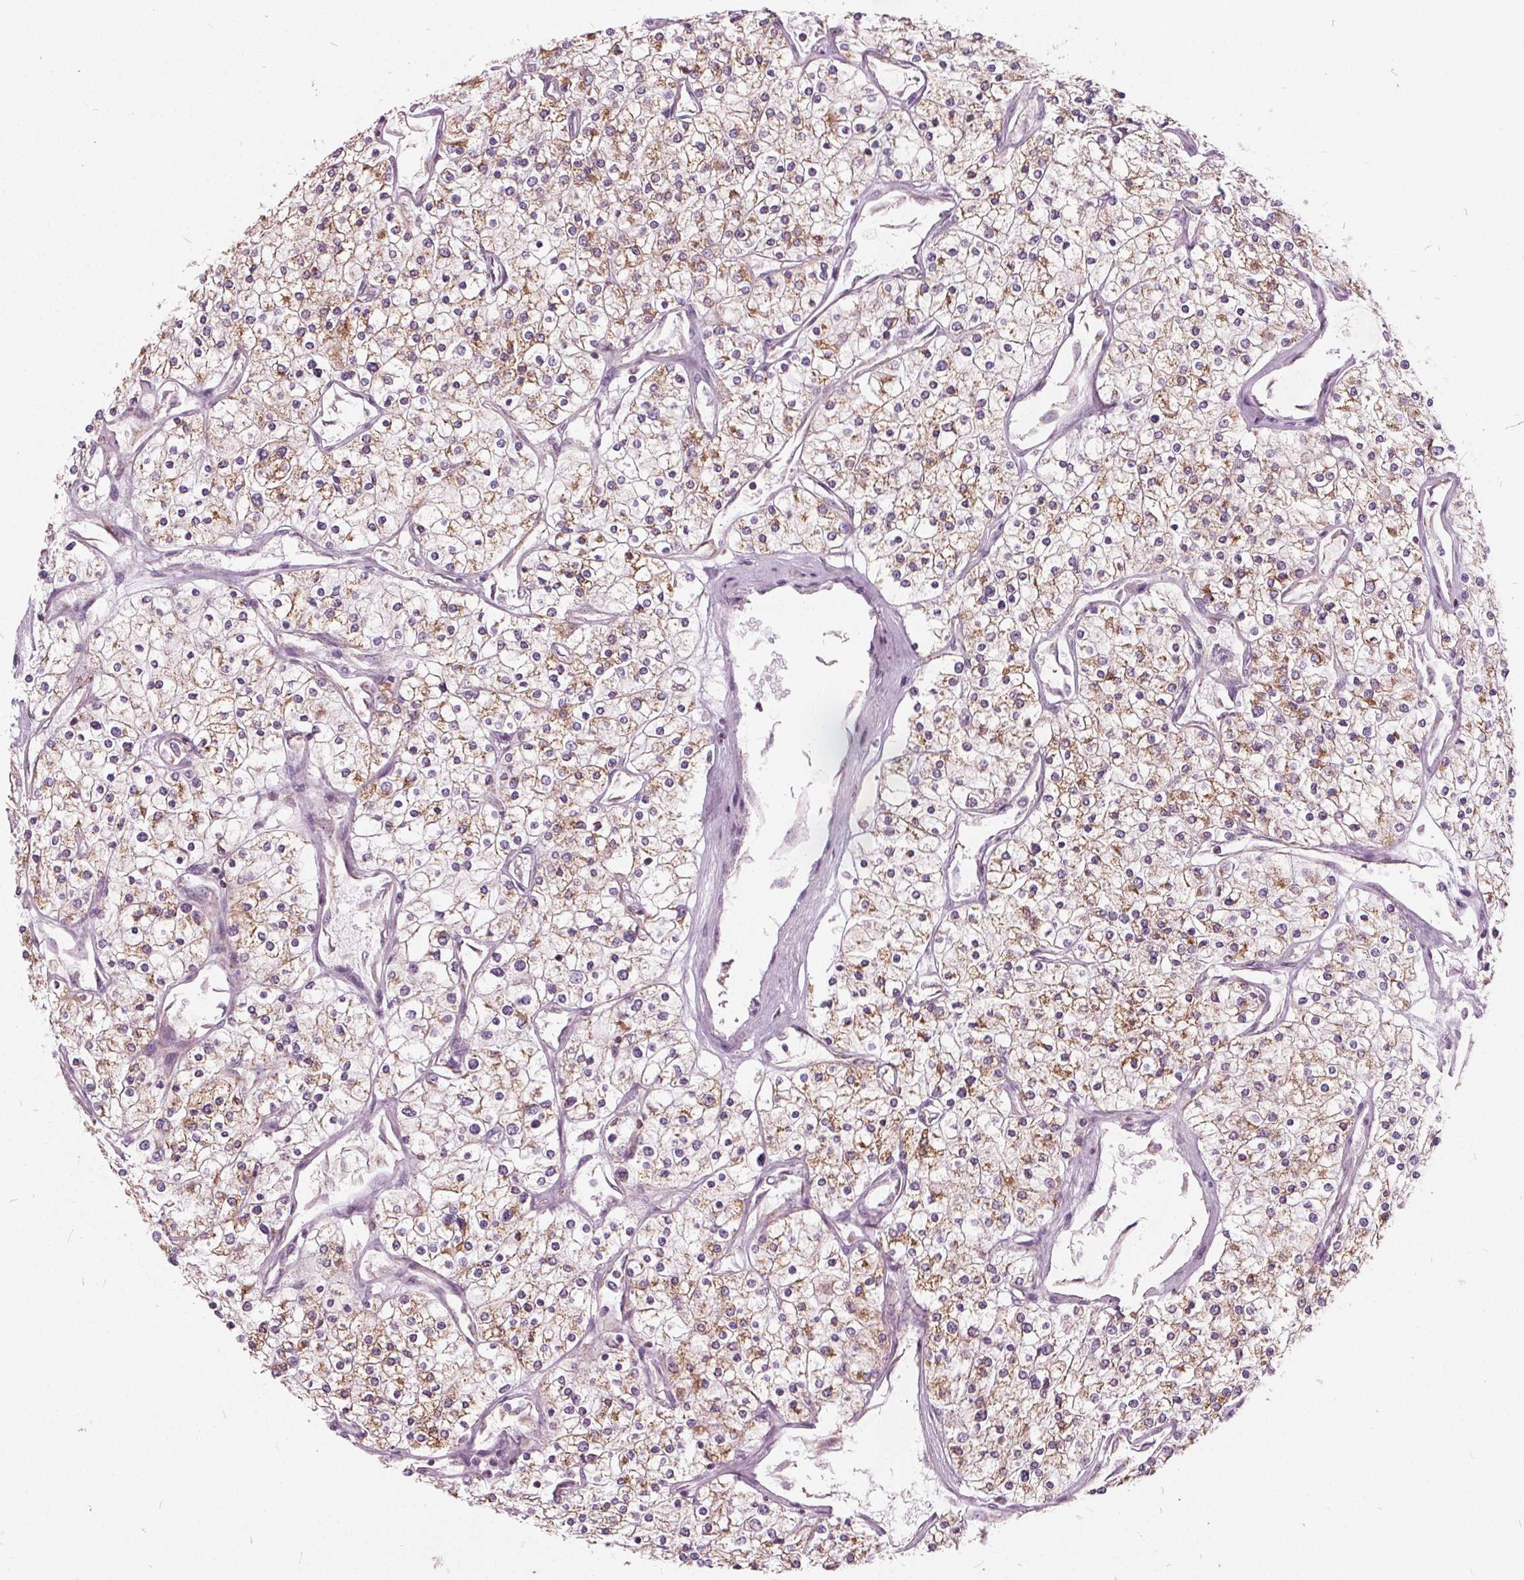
{"staining": {"intensity": "moderate", "quantity": ">75%", "location": "cytoplasmic/membranous"}, "tissue": "renal cancer", "cell_type": "Tumor cells", "image_type": "cancer", "snomed": [{"axis": "morphology", "description": "Adenocarcinoma, NOS"}, {"axis": "topography", "description": "Kidney"}], "caption": "A medium amount of moderate cytoplasmic/membranous staining is appreciated in approximately >75% of tumor cells in adenocarcinoma (renal) tissue.", "gene": "ECI2", "patient": {"sex": "male", "age": 80}}